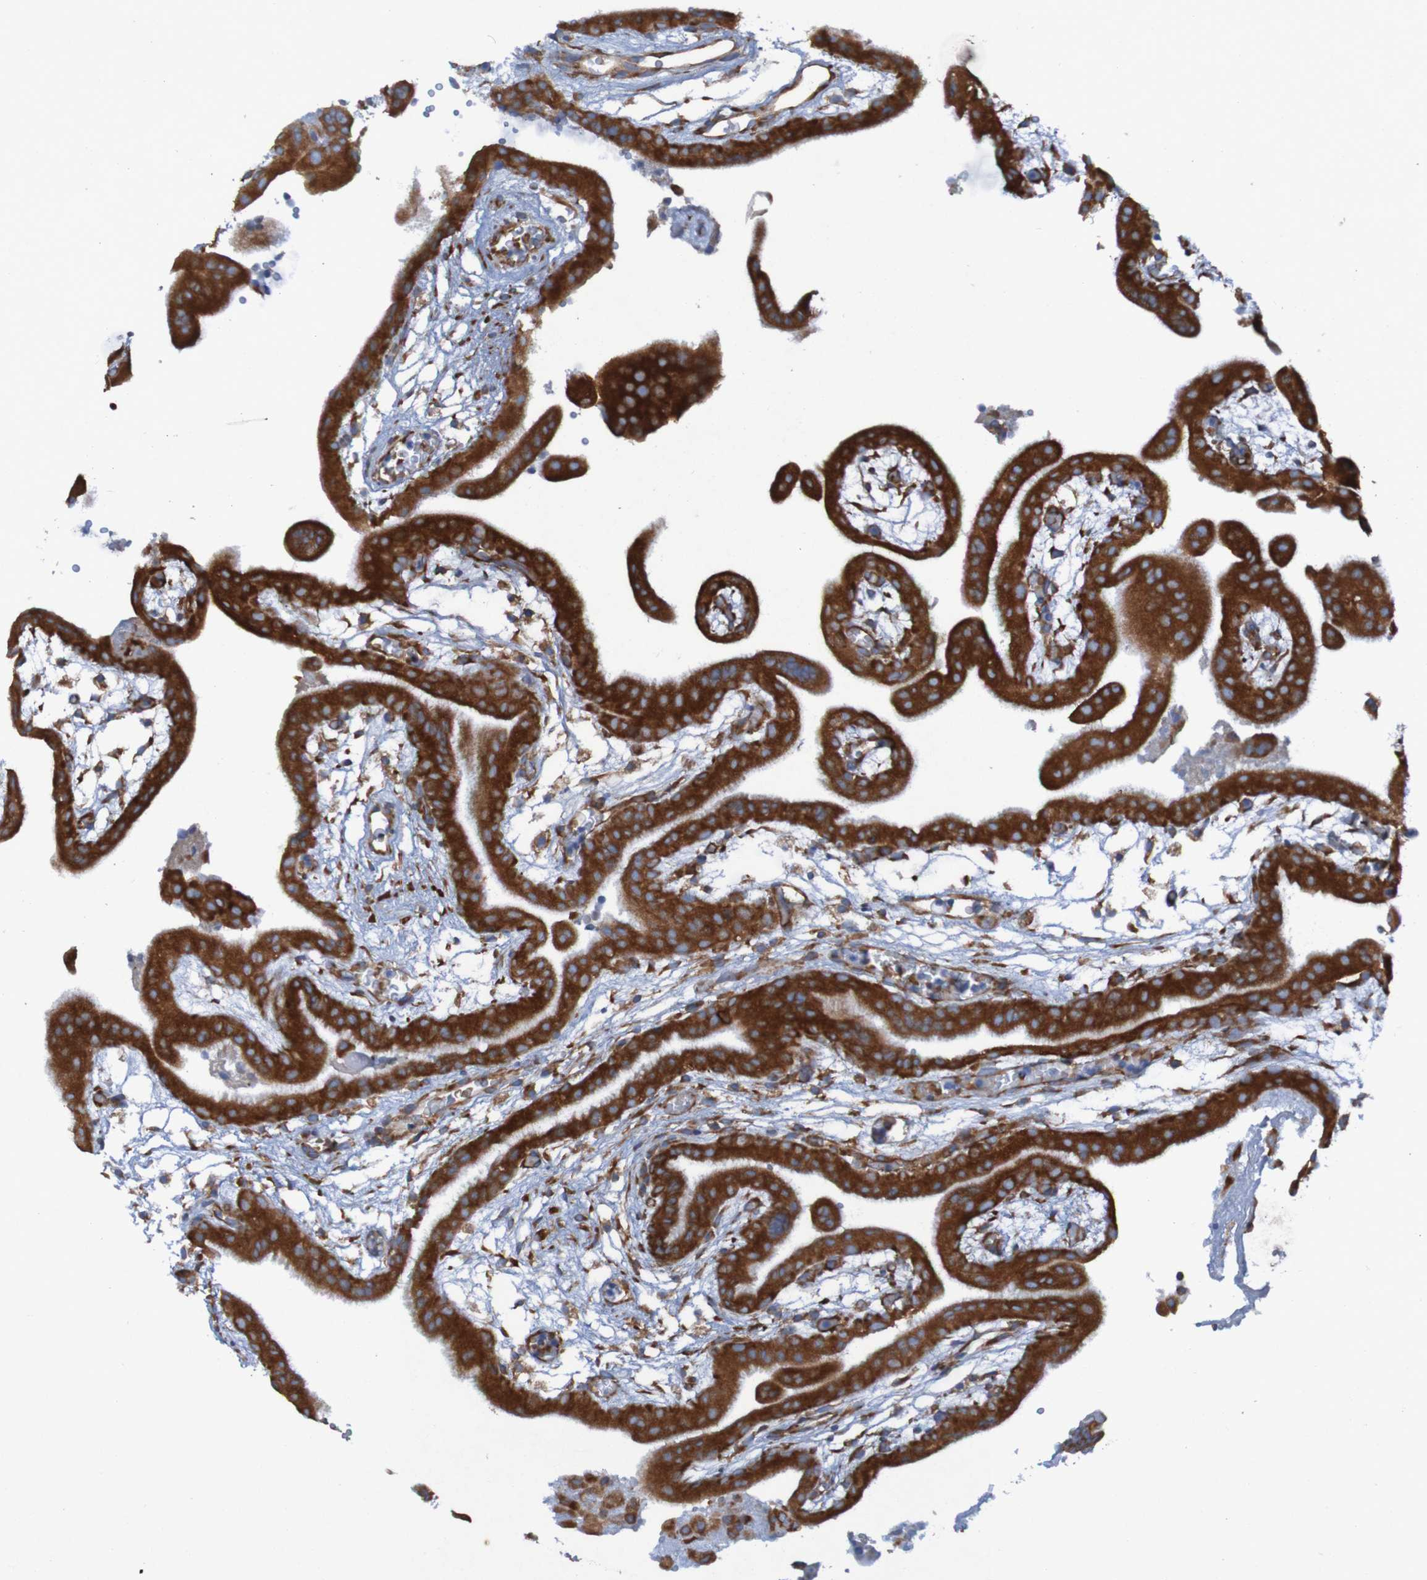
{"staining": {"intensity": "strong", "quantity": ">75%", "location": "cytoplasmic/membranous"}, "tissue": "placenta", "cell_type": "Decidual cells", "image_type": "normal", "snomed": [{"axis": "morphology", "description": "Normal tissue, NOS"}, {"axis": "topography", "description": "Placenta"}], "caption": "Brown immunohistochemical staining in benign placenta shows strong cytoplasmic/membranous staining in about >75% of decidual cells.", "gene": "RPL10L", "patient": {"sex": "female", "age": 18}}